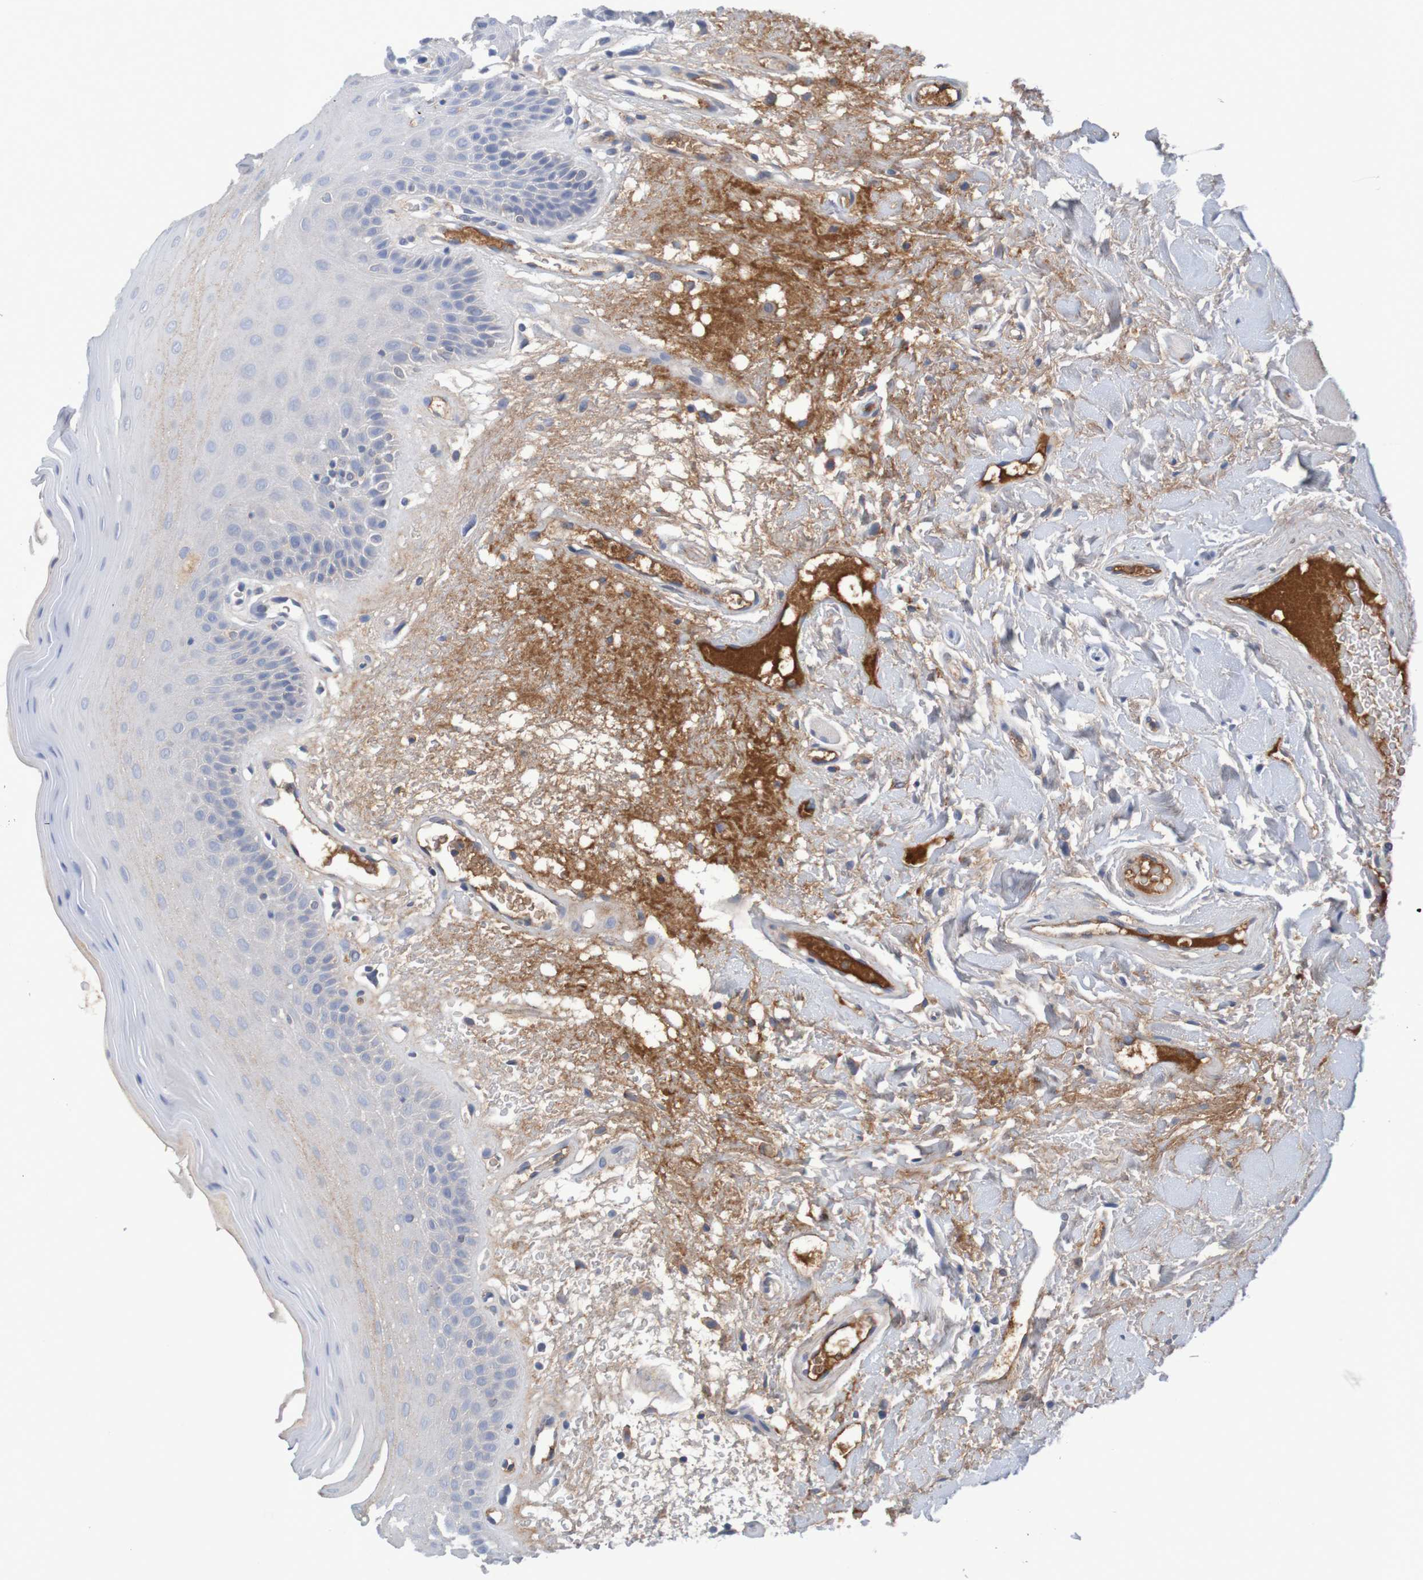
{"staining": {"intensity": "weak", "quantity": "<25%", "location": "cytoplasmic/membranous"}, "tissue": "oral mucosa", "cell_type": "Squamous epithelial cells", "image_type": "normal", "snomed": [{"axis": "morphology", "description": "Normal tissue, NOS"}, {"axis": "morphology", "description": "Squamous cell carcinoma, NOS"}, {"axis": "topography", "description": "Skeletal muscle"}, {"axis": "topography", "description": "Adipose tissue"}, {"axis": "topography", "description": "Vascular tissue"}, {"axis": "topography", "description": "Oral tissue"}, {"axis": "topography", "description": "Peripheral nerve tissue"}, {"axis": "topography", "description": "Head-Neck"}], "caption": "Protein analysis of normal oral mucosa reveals no significant staining in squamous epithelial cells.", "gene": "LTA", "patient": {"sex": "male", "age": 71}}